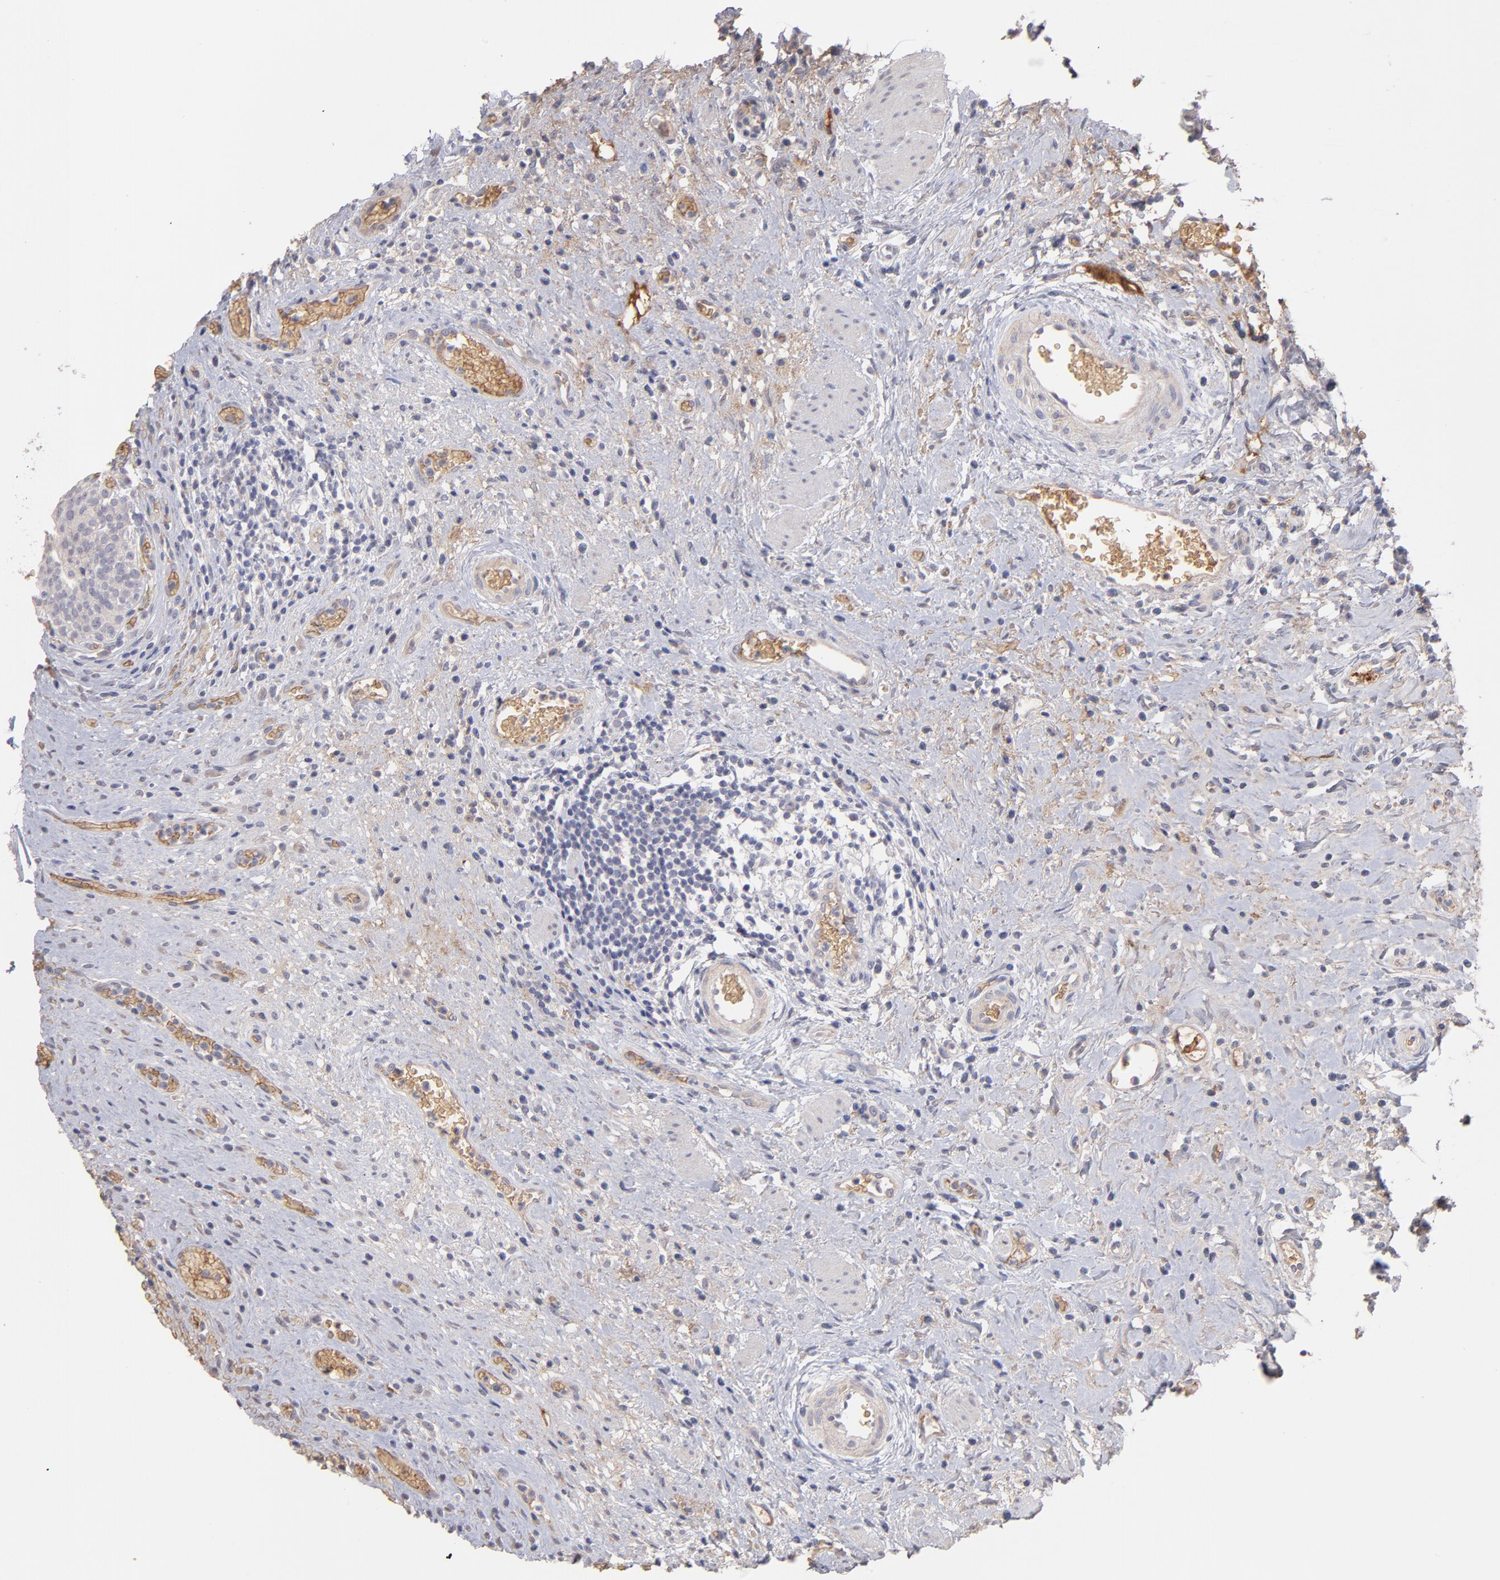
{"staining": {"intensity": "weak", "quantity": ">75%", "location": "cytoplasmic/membranous"}, "tissue": "urinary bladder", "cell_type": "Urothelial cells", "image_type": "normal", "snomed": [{"axis": "morphology", "description": "Normal tissue, NOS"}, {"axis": "morphology", "description": "Urothelial carcinoma, High grade"}, {"axis": "topography", "description": "Urinary bladder"}], "caption": "A low amount of weak cytoplasmic/membranous positivity is seen in about >75% of urothelial cells in benign urinary bladder.", "gene": "F13B", "patient": {"sex": "male", "age": 51}}